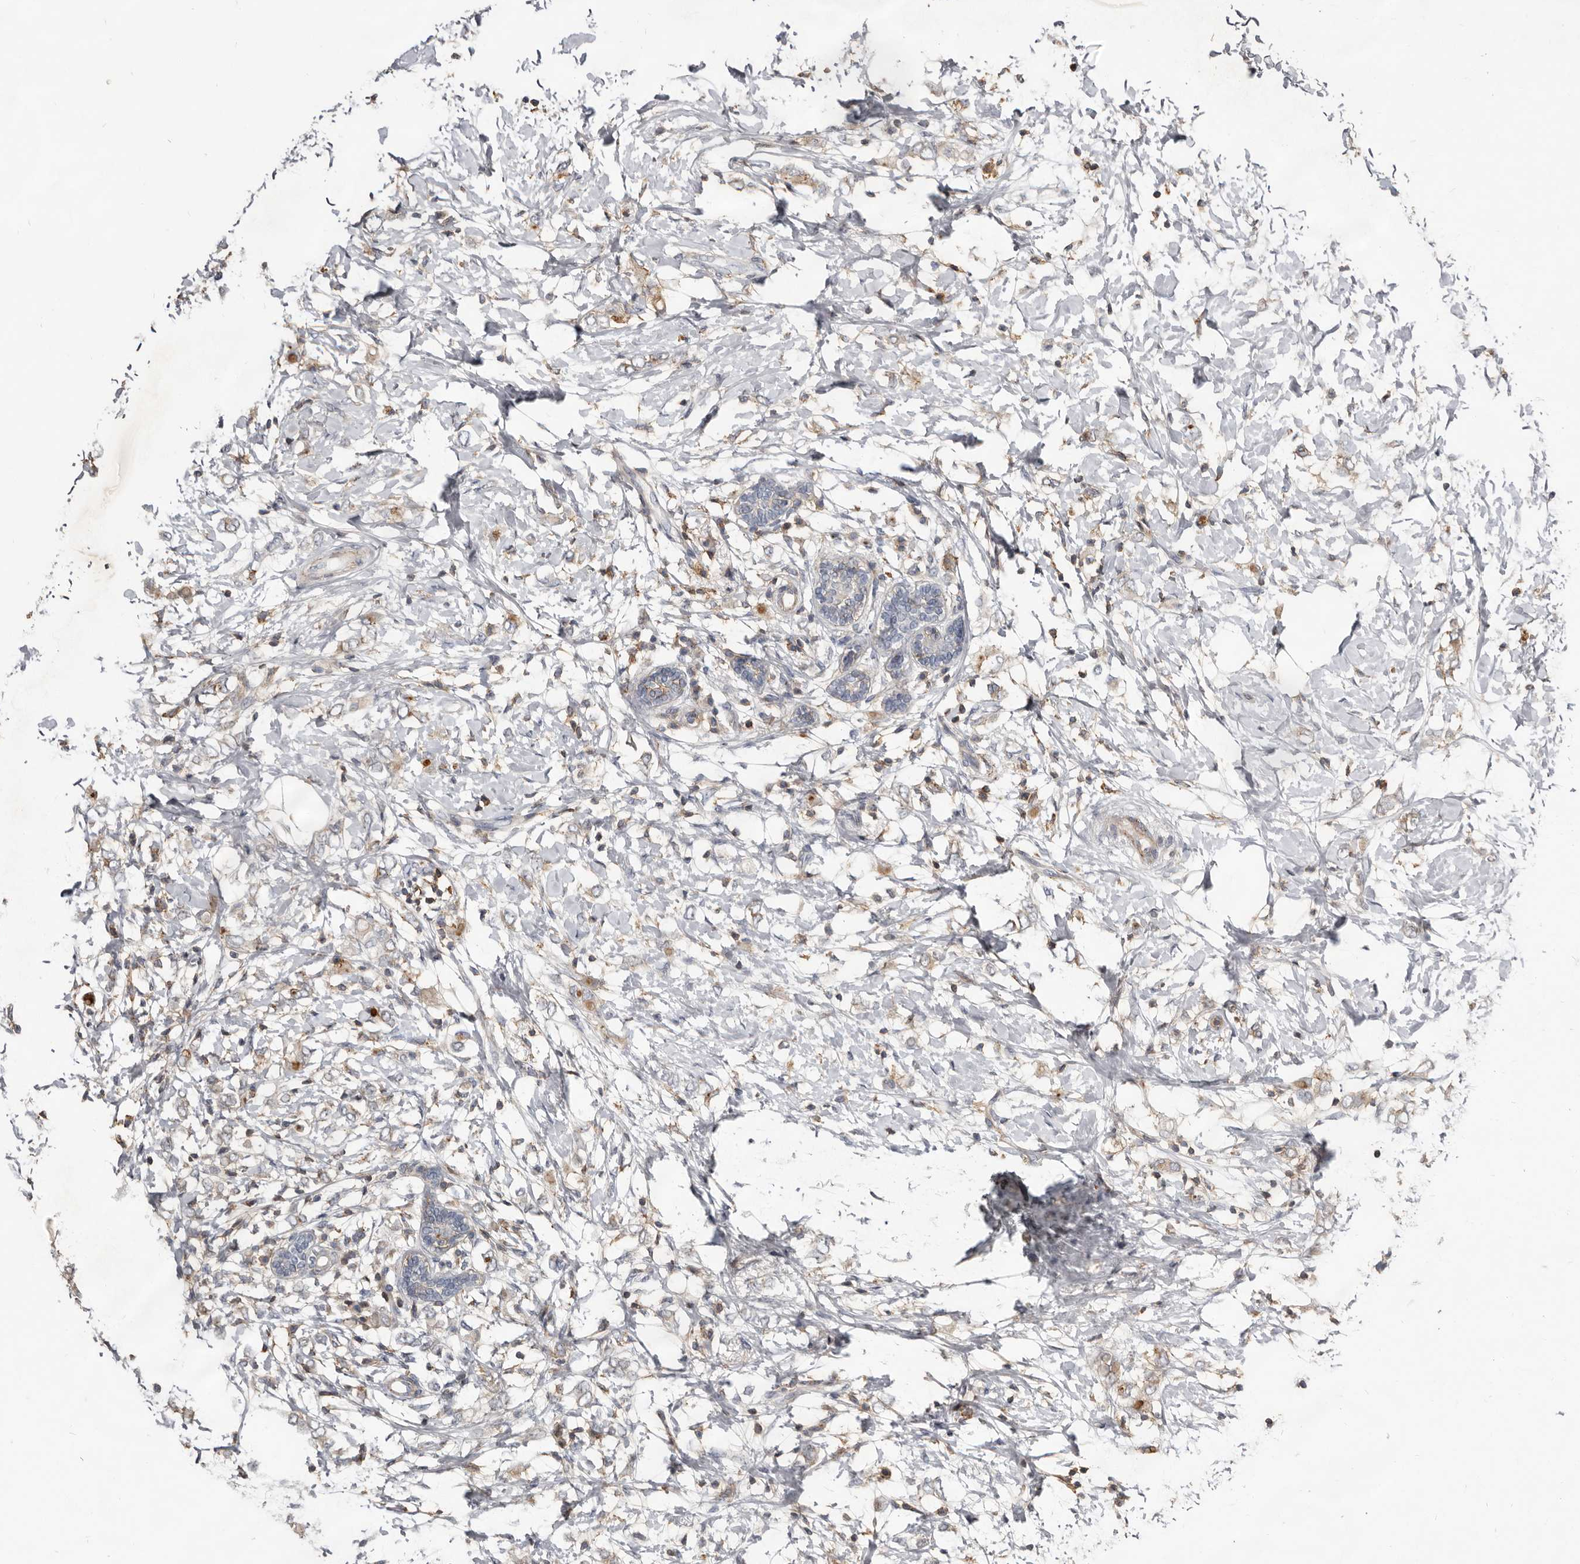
{"staining": {"intensity": "weak", "quantity": "25%-75%", "location": "cytoplasmic/membranous"}, "tissue": "breast cancer", "cell_type": "Tumor cells", "image_type": "cancer", "snomed": [{"axis": "morphology", "description": "Normal tissue, NOS"}, {"axis": "morphology", "description": "Lobular carcinoma"}, {"axis": "topography", "description": "Breast"}], "caption": "This image exhibits immunohistochemistry staining of breast cancer, with low weak cytoplasmic/membranous expression in about 25%-75% of tumor cells.", "gene": "KIF26B", "patient": {"sex": "female", "age": 47}}